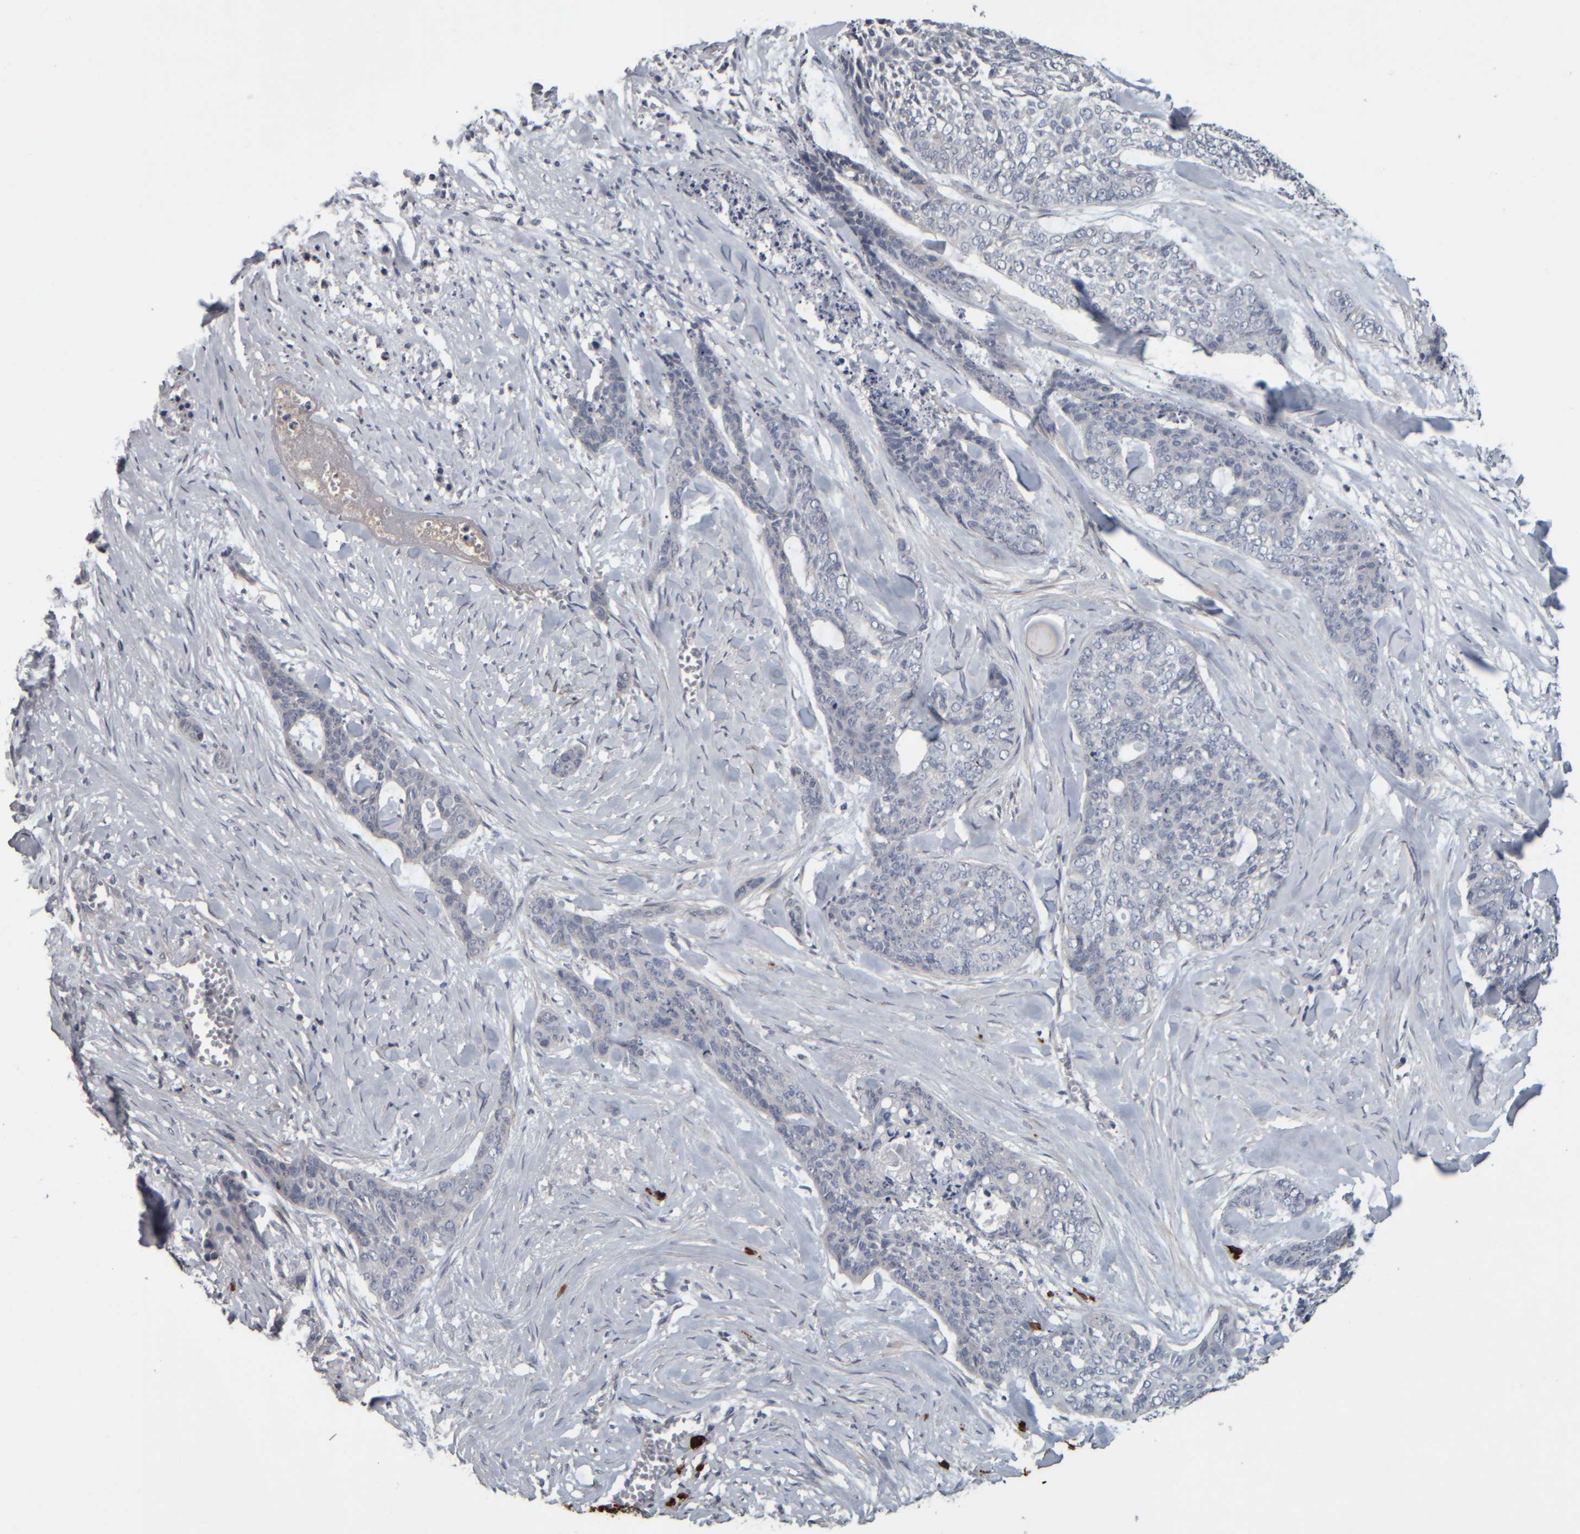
{"staining": {"intensity": "negative", "quantity": "none", "location": "none"}, "tissue": "skin cancer", "cell_type": "Tumor cells", "image_type": "cancer", "snomed": [{"axis": "morphology", "description": "Basal cell carcinoma"}, {"axis": "topography", "description": "Skin"}], "caption": "The image exhibits no significant expression in tumor cells of skin cancer (basal cell carcinoma).", "gene": "CAVIN4", "patient": {"sex": "female", "age": 64}}